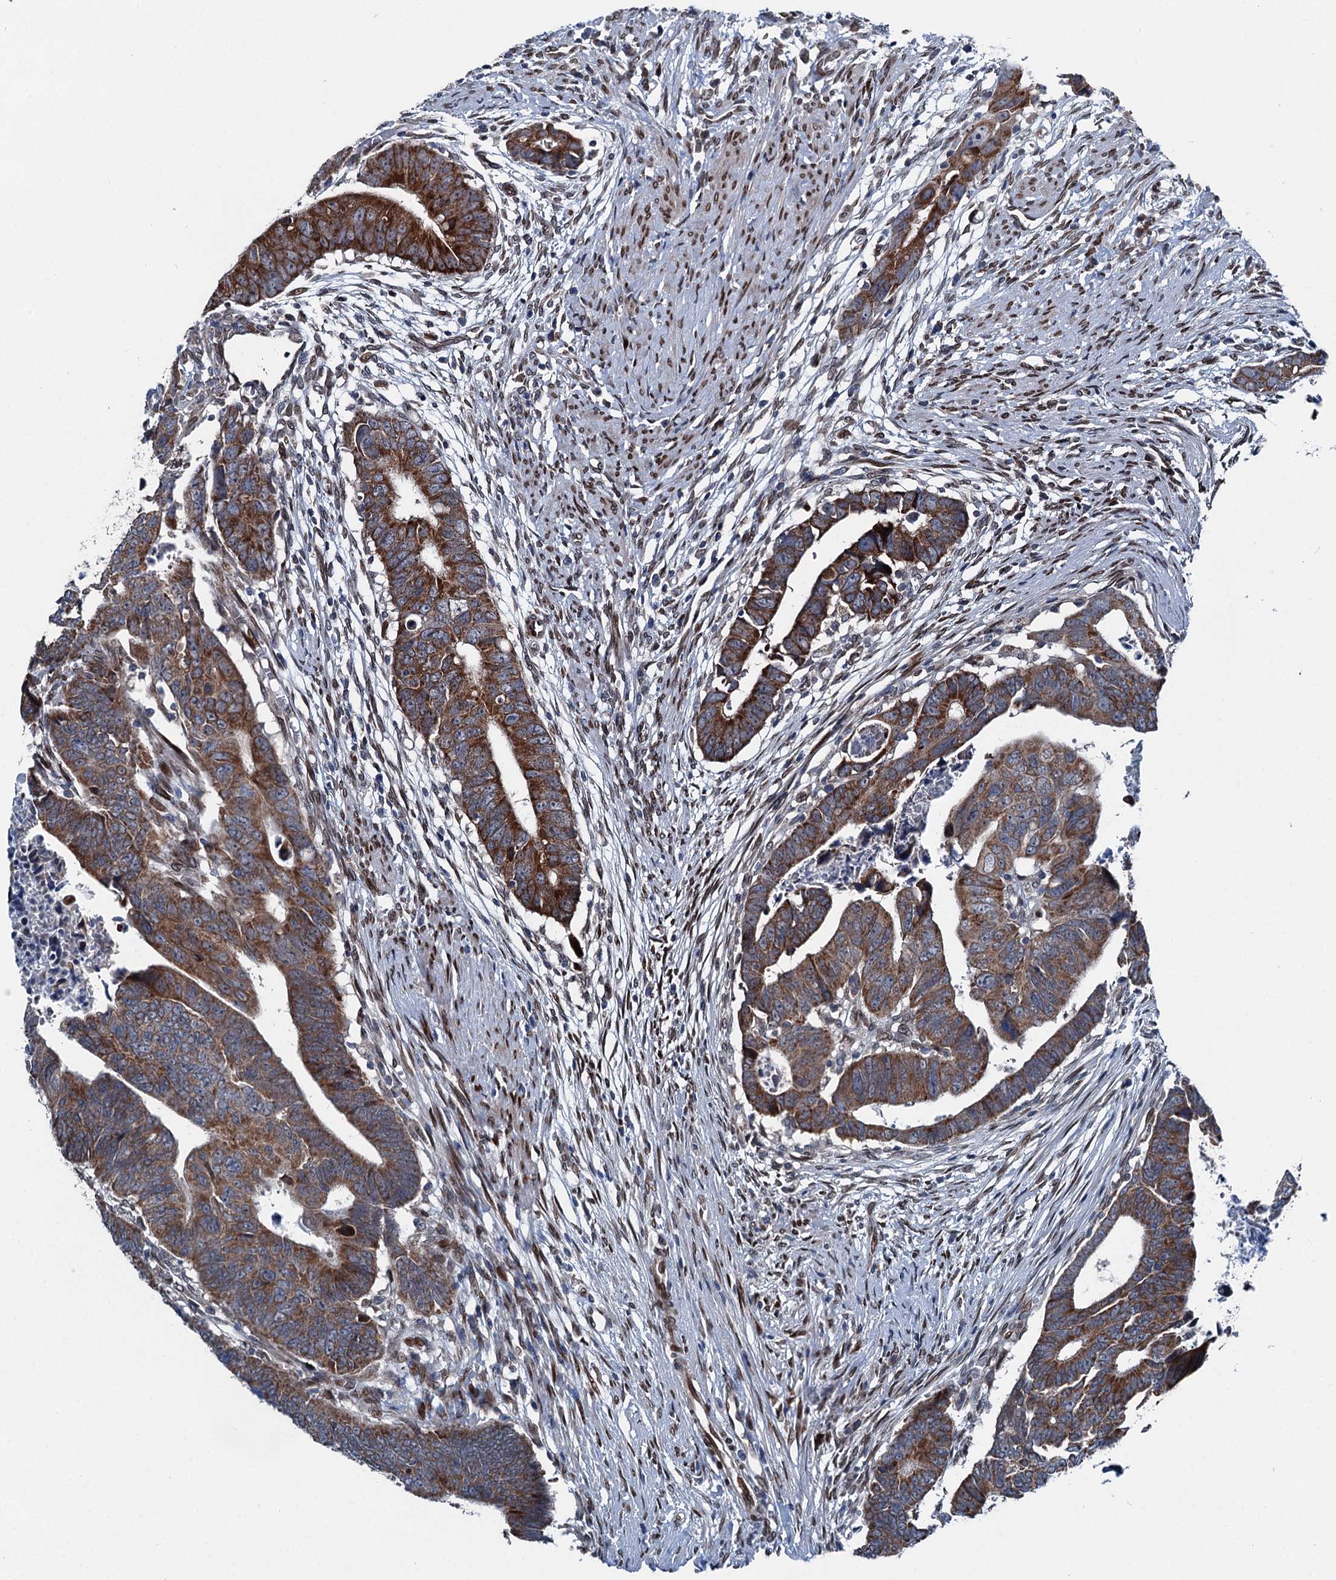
{"staining": {"intensity": "strong", "quantity": ">75%", "location": "cytoplasmic/membranous"}, "tissue": "colorectal cancer", "cell_type": "Tumor cells", "image_type": "cancer", "snomed": [{"axis": "morphology", "description": "Adenocarcinoma, NOS"}, {"axis": "topography", "description": "Rectum"}], "caption": "Colorectal cancer (adenocarcinoma) stained for a protein reveals strong cytoplasmic/membranous positivity in tumor cells.", "gene": "MRPL14", "patient": {"sex": "female", "age": 65}}